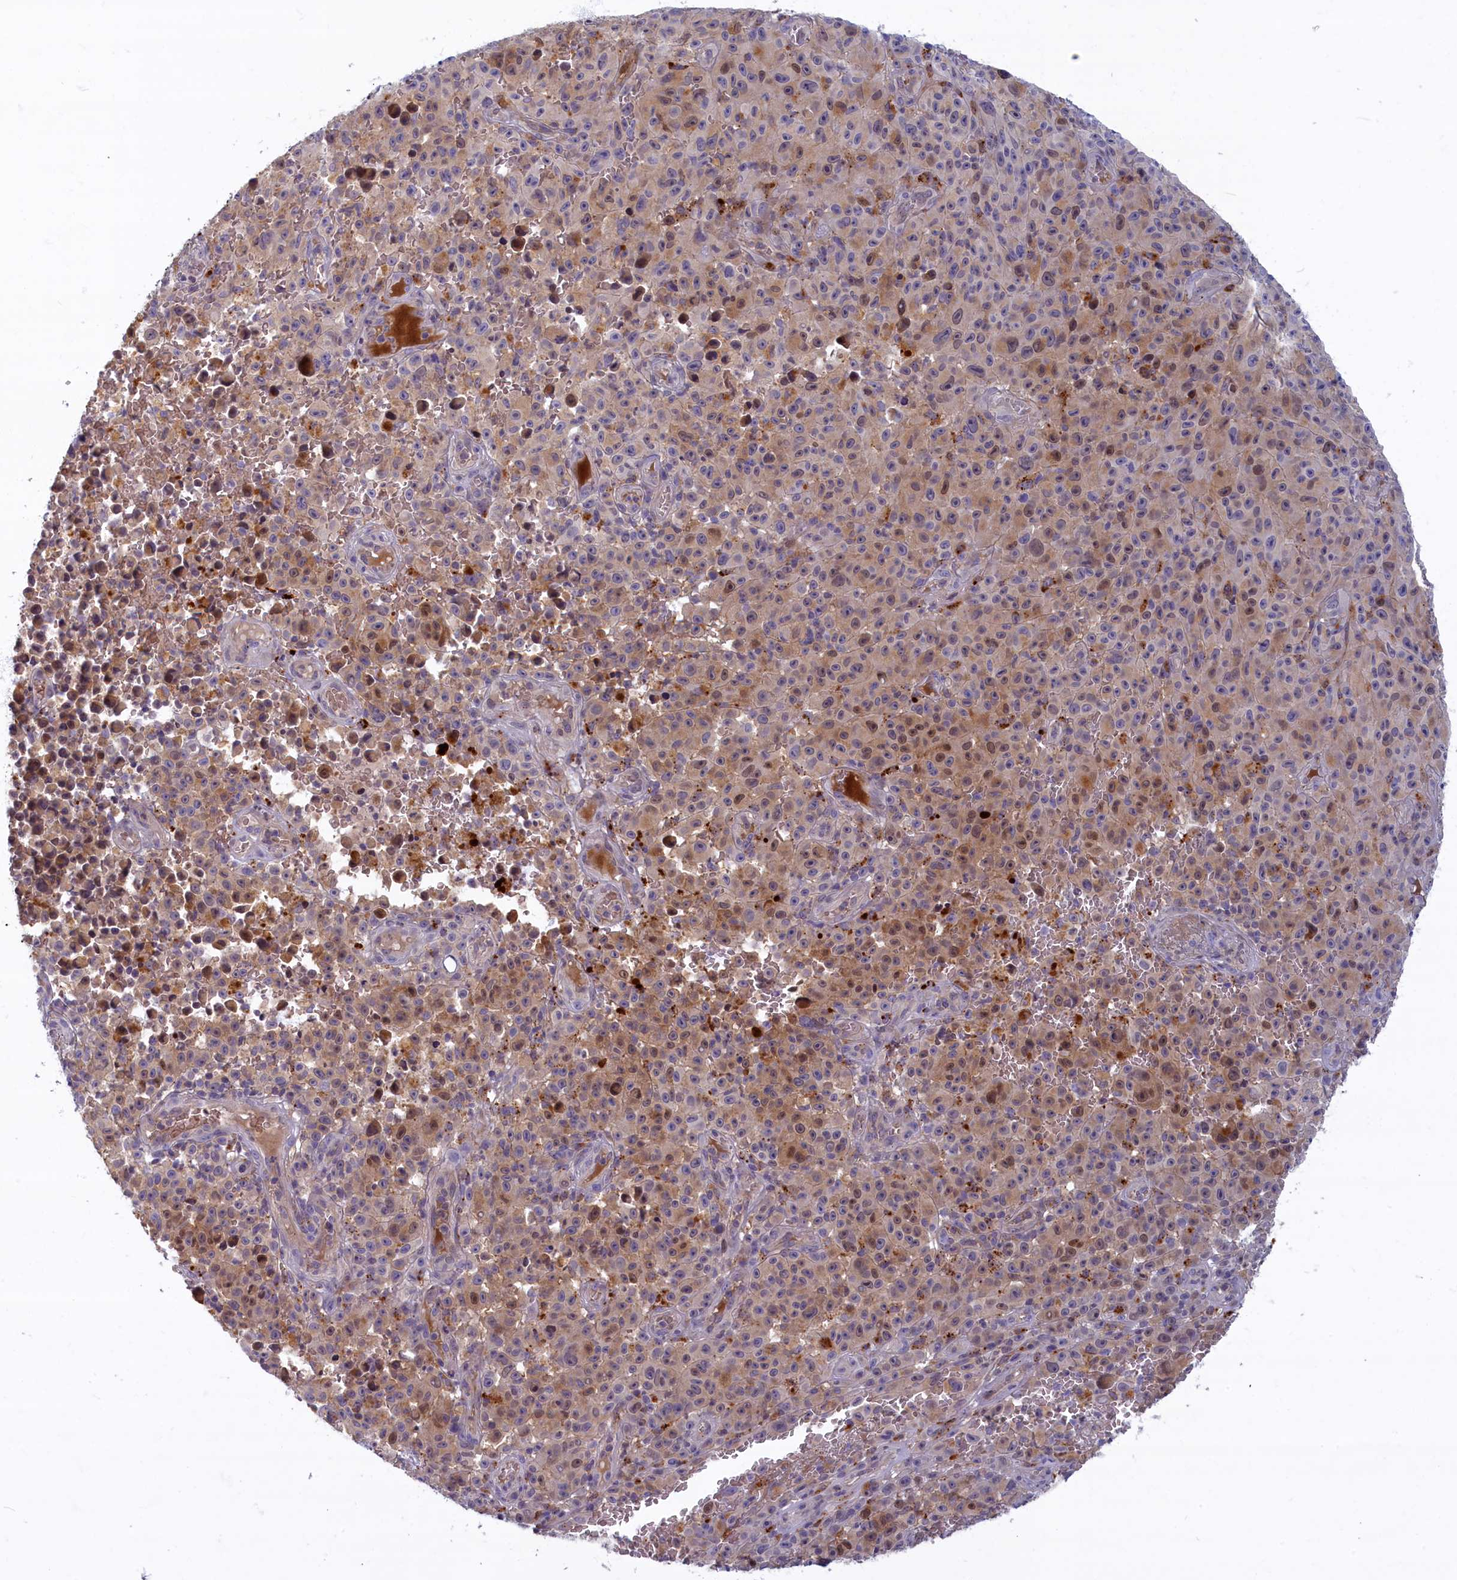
{"staining": {"intensity": "moderate", "quantity": "25%-75%", "location": "cytoplasmic/membranous,nuclear"}, "tissue": "melanoma", "cell_type": "Tumor cells", "image_type": "cancer", "snomed": [{"axis": "morphology", "description": "Malignant melanoma, NOS"}, {"axis": "topography", "description": "Skin"}], "caption": "Protein staining shows moderate cytoplasmic/membranous and nuclear positivity in approximately 25%-75% of tumor cells in melanoma.", "gene": "FCSK", "patient": {"sex": "female", "age": 82}}